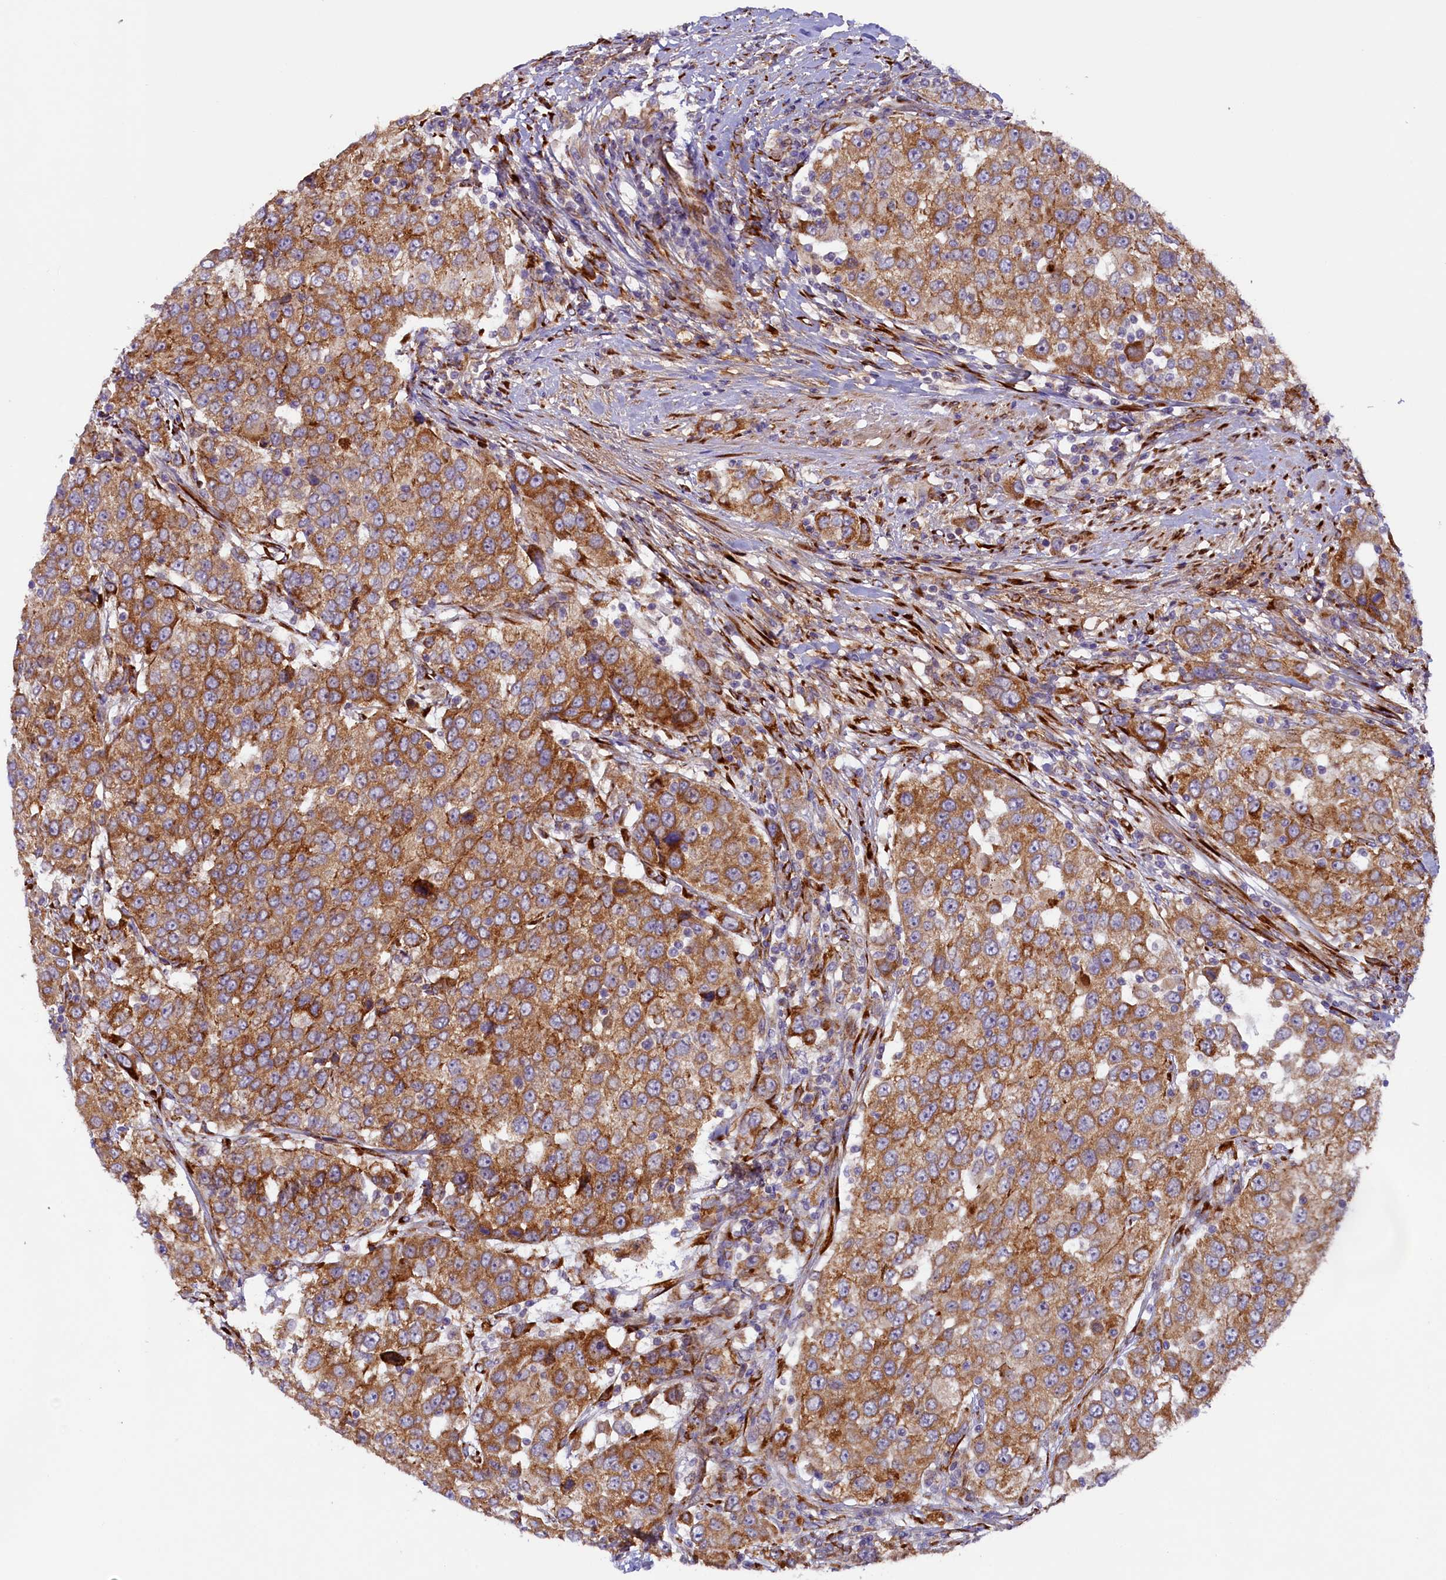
{"staining": {"intensity": "moderate", "quantity": ">75%", "location": "cytoplasmic/membranous"}, "tissue": "urothelial cancer", "cell_type": "Tumor cells", "image_type": "cancer", "snomed": [{"axis": "morphology", "description": "Urothelial carcinoma, High grade"}, {"axis": "topography", "description": "Urinary bladder"}], "caption": "Immunohistochemical staining of human urothelial cancer displays medium levels of moderate cytoplasmic/membranous protein positivity in about >75% of tumor cells.", "gene": "SSC5D", "patient": {"sex": "female", "age": 80}}